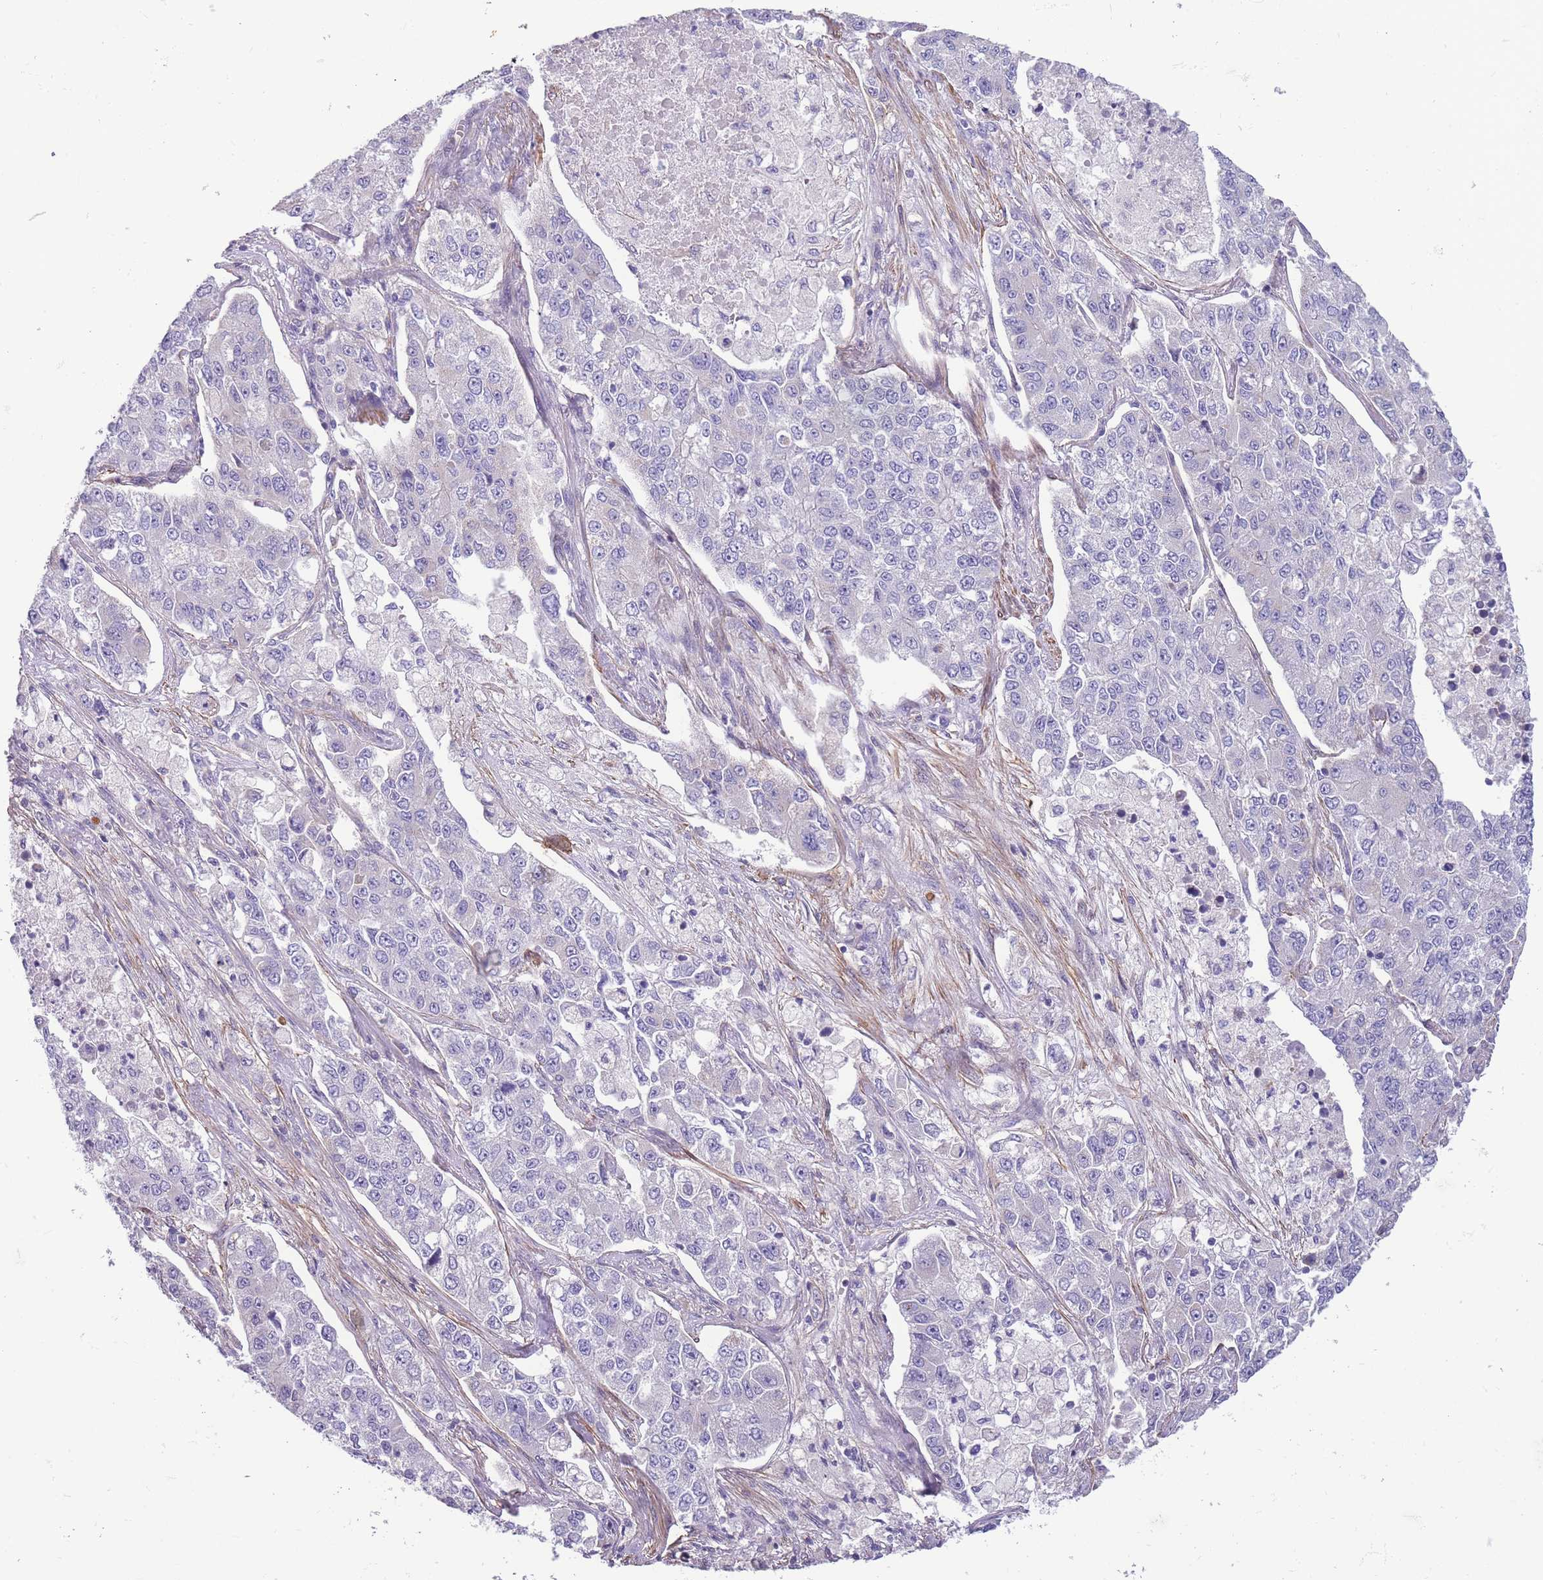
{"staining": {"intensity": "negative", "quantity": "none", "location": "none"}, "tissue": "lung cancer", "cell_type": "Tumor cells", "image_type": "cancer", "snomed": [{"axis": "morphology", "description": "Adenocarcinoma, NOS"}, {"axis": "topography", "description": "Lung"}], "caption": "Immunohistochemical staining of human lung cancer (adenocarcinoma) exhibits no significant positivity in tumor cells. The staining was performed using DAB to visualize the protein expression in brown, while the nuclei were stained in blue with hematoxylin (Magnification: 20x).", "gene": "FAM124A", "patient": {"sex": "male", "age": 49}}